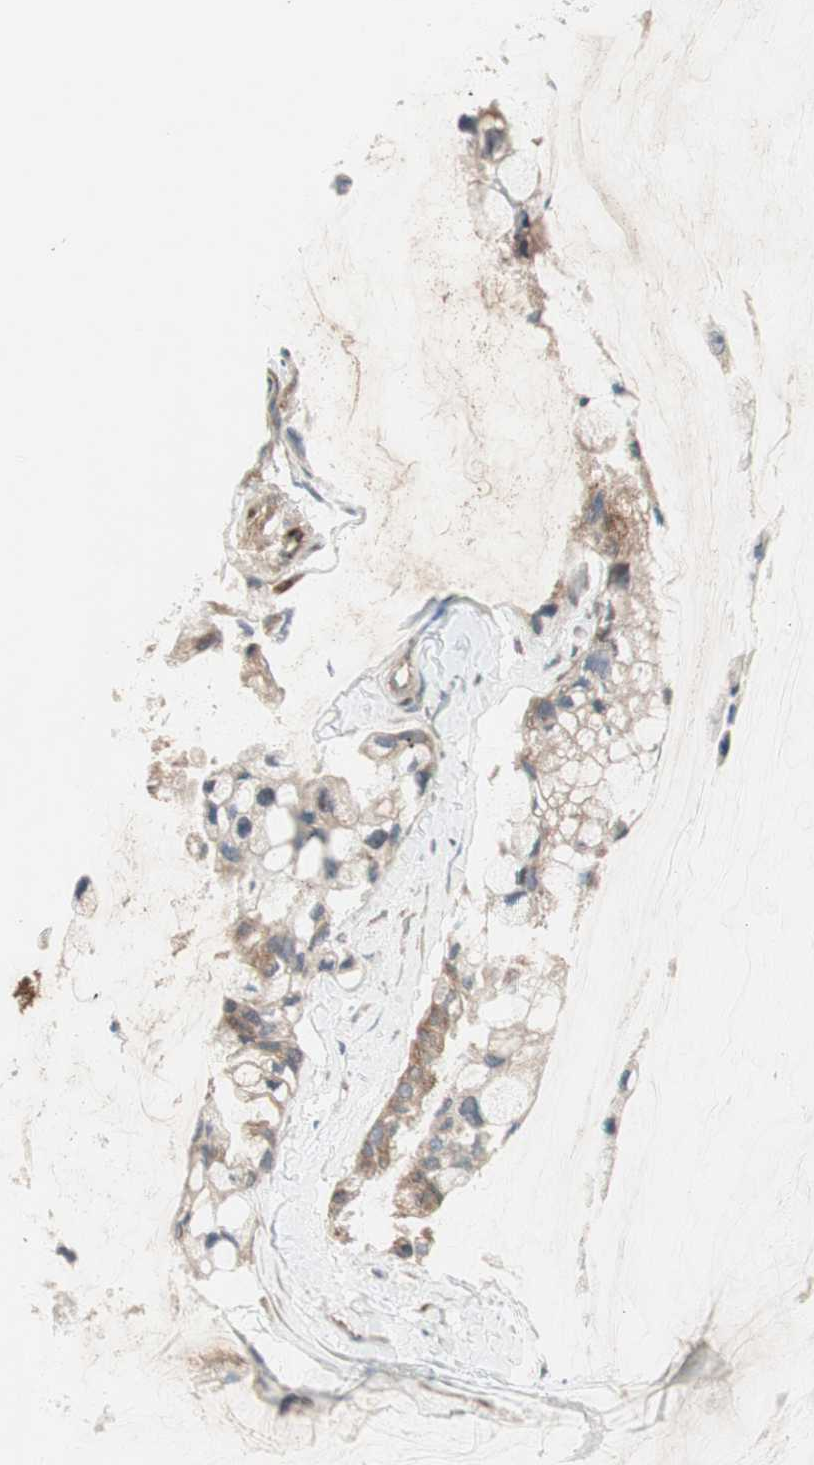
{"staining": {"intensity": "moderate", "quantity": ">75%", "location": "cytoplasmic/membranous"}, "tissue": "ovarian cancer", "cell_type": "Tumor cells", "image_type": "cancer", "snomed": [{"axis": "morphology", "description": "Cystadenocarcinoma, mucinous, NOS"}, {"axis": "topography", "description": "Ovary"}], "caption": "A brown stain highlights moderate cytoplasmic/membranous staining of a protein in mucinous cystadenocarcinoma (ovarian) tumor cells. The staining was performed using DAB (3,3'-diaminobenzidine) to visualize the protein expression in brown, while the nuclei were stained in blue with hematoxylin (Magnification: 20x).", "gene": "RARRES1", "patient": {"sex": "female", "age": 39}}